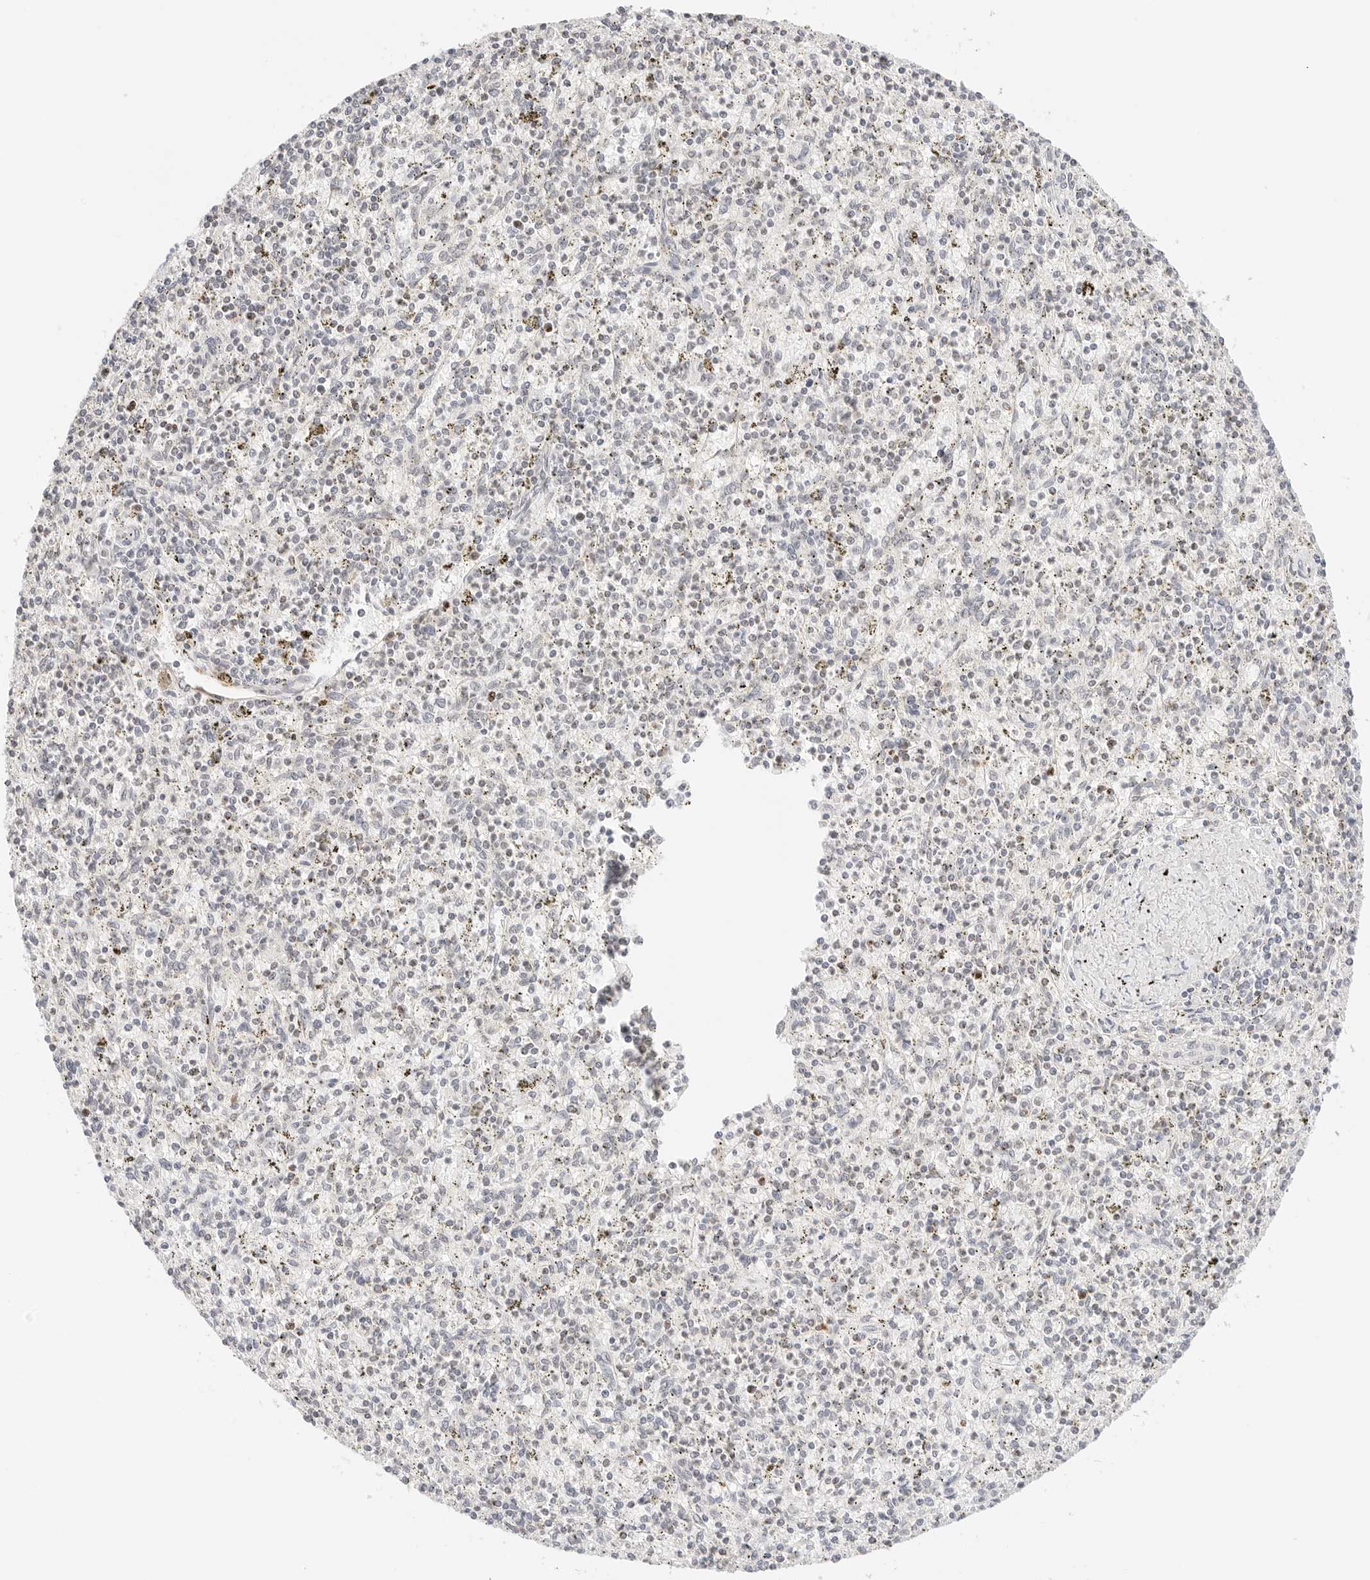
{"staining": {"intensity": "weak", "quantity": "<25%", "location": "nuclear"}, "tissue": "spleen", "cell_type": "Cells in red pulp", "image_type": "normal", "snomed": [{"axis": "morphology", "description": "Normal tissue, NOS"}, {"axis": "topography", "description": "Spleen"}], "caption": "A photomicrograph of human spleen is negative for staining in cells in red pulp.", "gene": "SEPTIN4", "patient": {"sex": "male", "age": 72}}